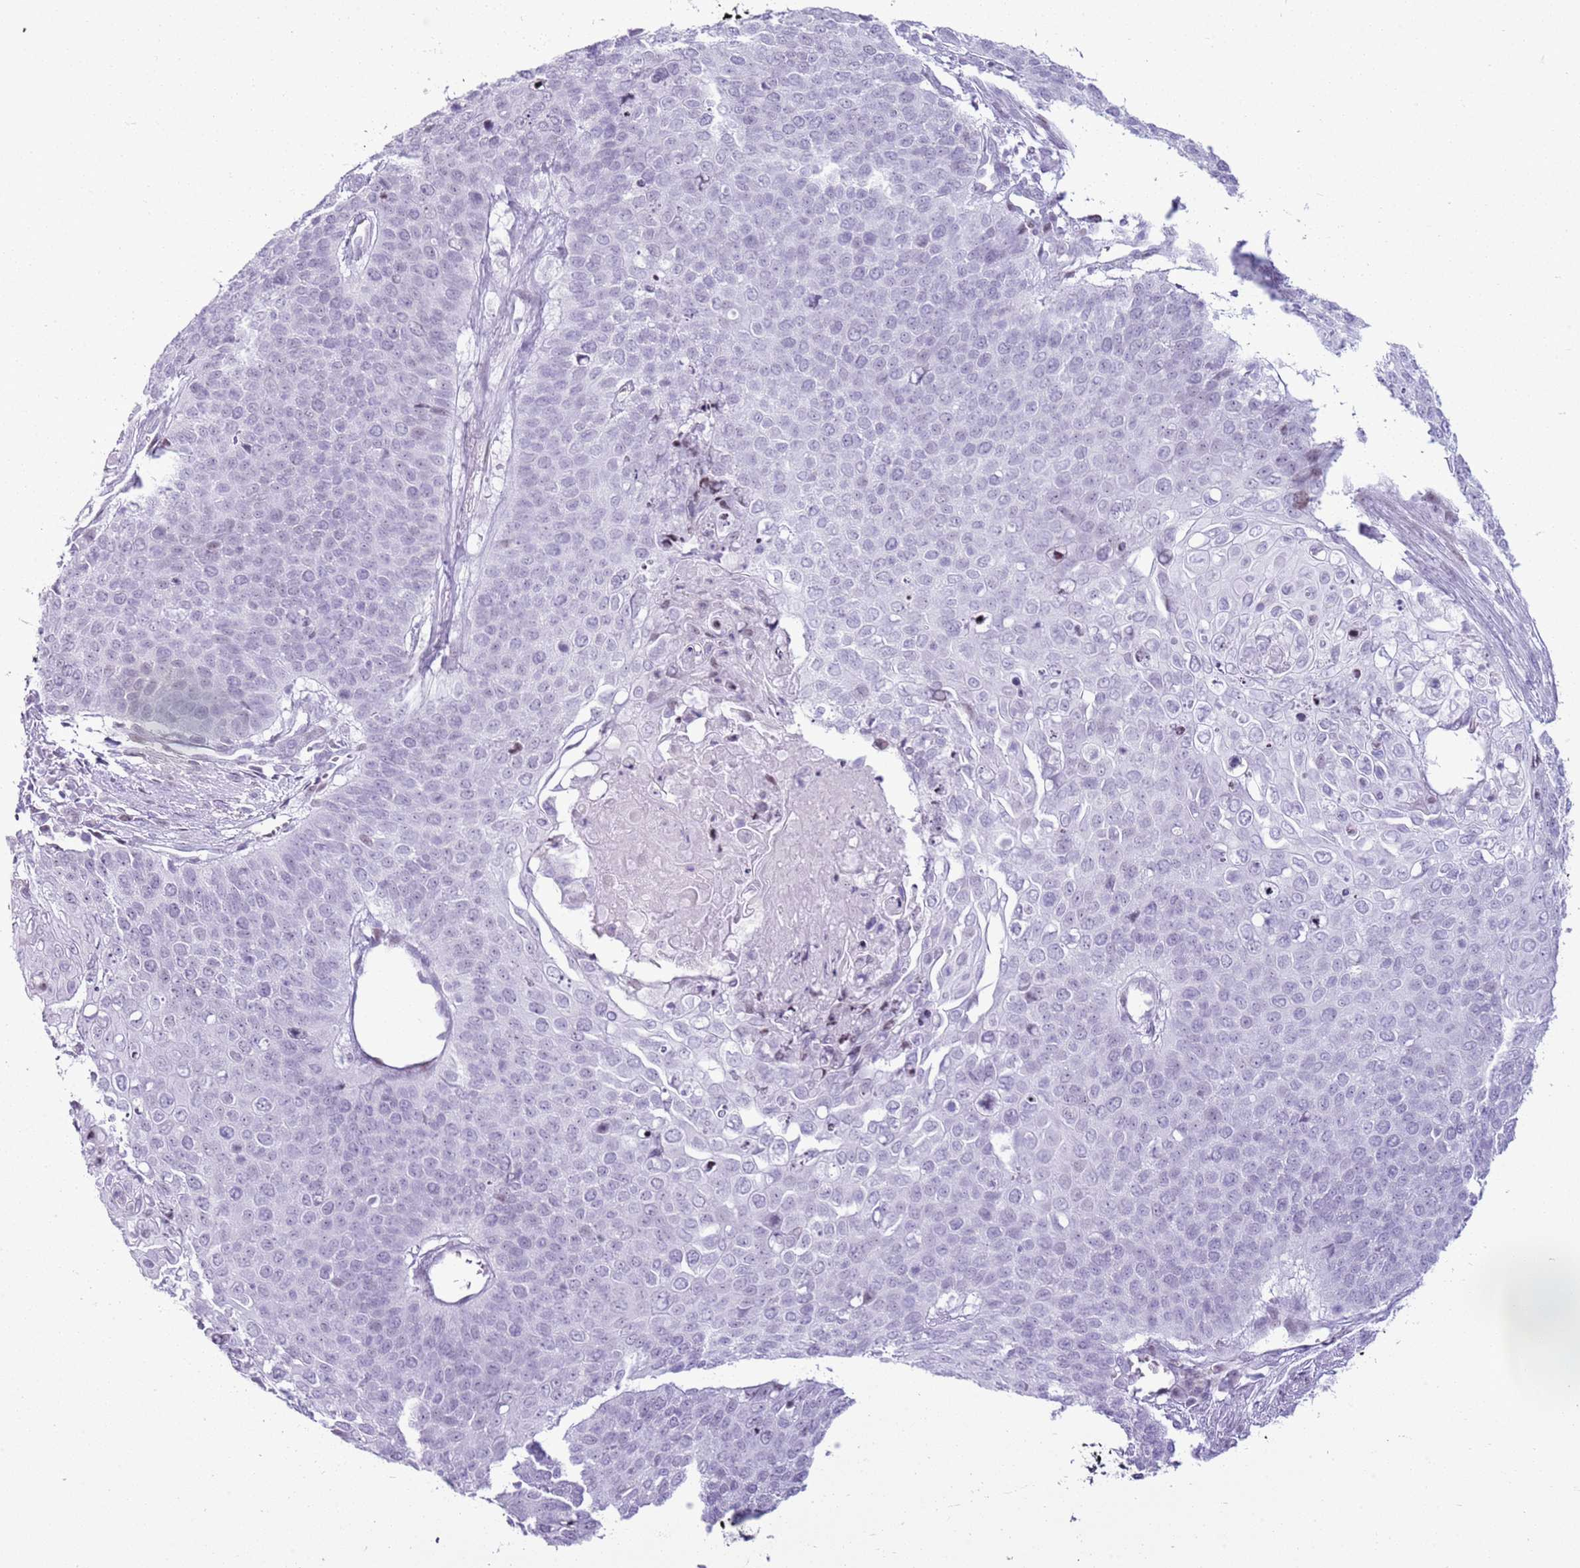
{"staining": {"intensity": "negative", "quantity": "none", "location": "none"}, "tissue": "cervical cancer", "cell_type": "Tumor cells", "image_type": "cancer", "snomed": [{"axis": "morphology", "description": "Squamous cell carcinoma, NOS"}, {"axis": "topography", "description": "Cervix"}], "caption": "Human squamous cell carcinoma (cervical) stained for a protein using immunohistochemistry (IHC) exhibits no expression in tumor cells.", "gene": "ASIP", "patient": {"sex": "female", "age": 39}}